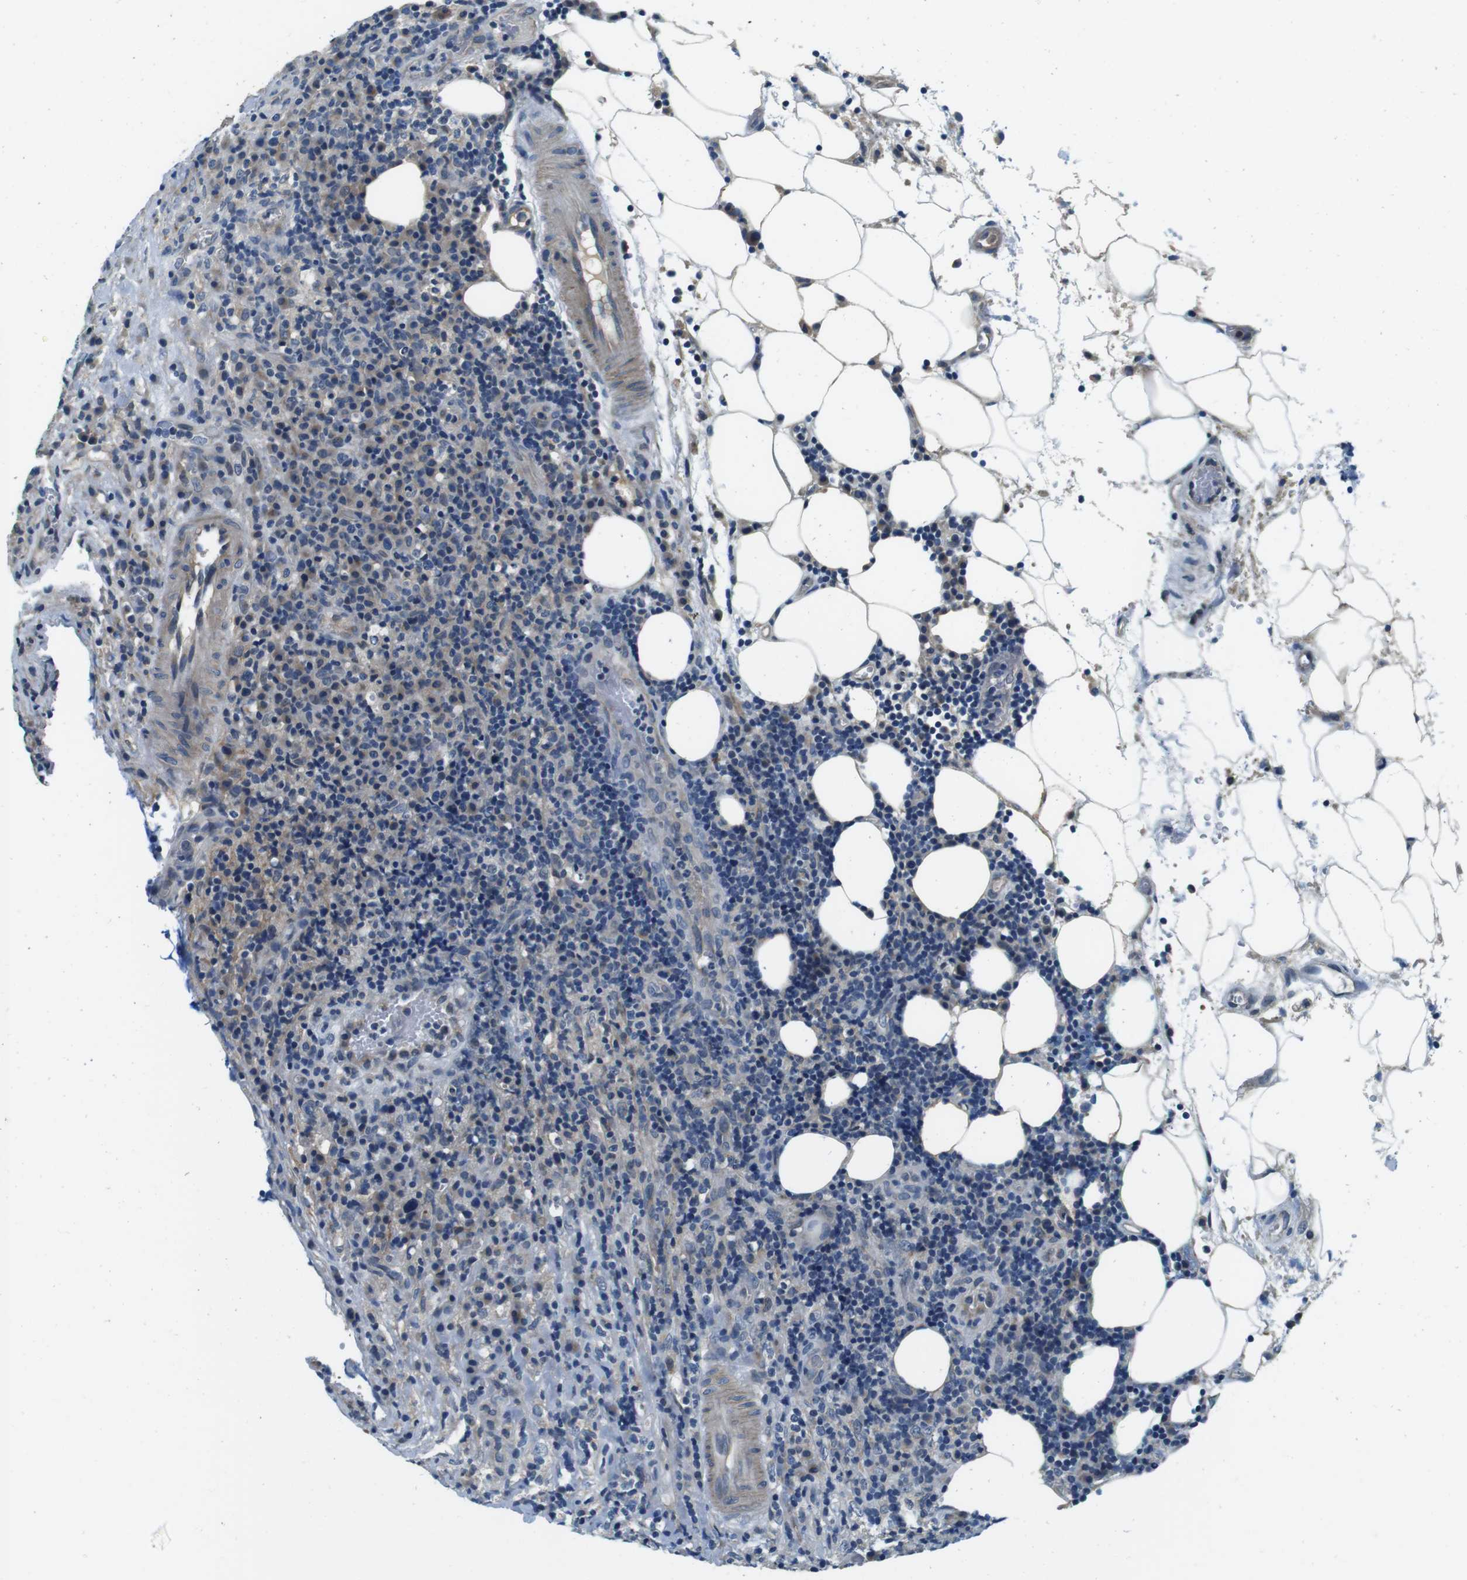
{"staining": {"intensity": "weak", "quantity": "<25%", "location": "cytoplasmic/membranous"}, "tissue": "lymphoma", "cell_type": "Tumor cells", "image_type": "cancer", "snomed": [{"axis": "morphology", "description": "Malignant lymphoma, non-Hodgkin's type, High grade"}, {"axis": "topography", "description": "Lymph node"}], "caption": "This is an immunohistochemistry (IHC) micrograph of malignant lymphoma, non-Hodgkin's type (high-grade). There is no expression in tumor cells.", "gene": "DTNA", "patient": {"sex": "female", "age": 76}}